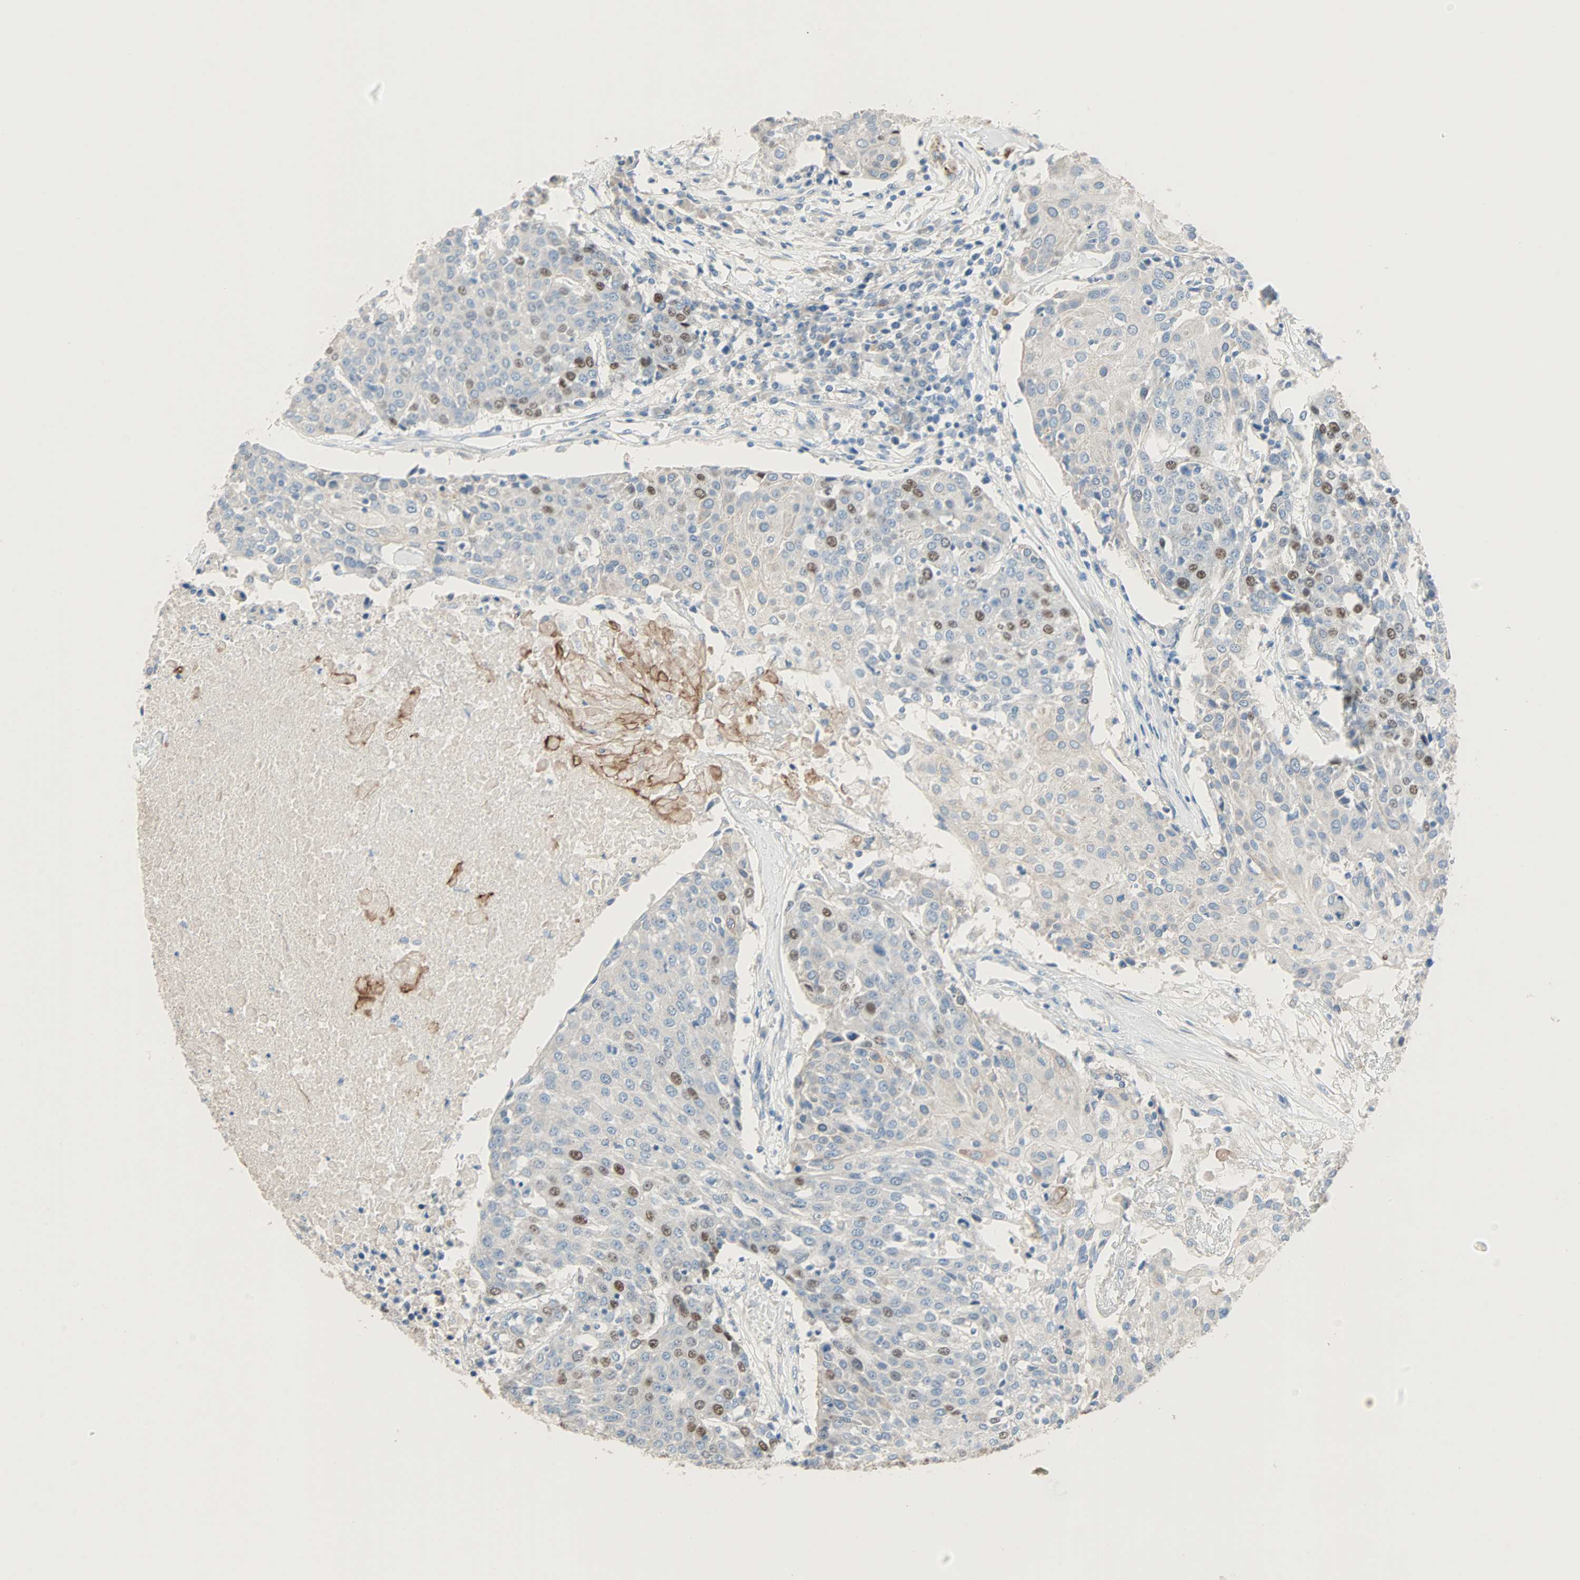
{"staining": {"intensity": "moderate", "quantity": "<25%", "location": "nuclear"}, "tissue": "urothelial cancer", "cell_type": "Tumor cells", "image_type": "cancer", "snomed": [{"axis": "morphology", "description": "Urothelial carcinoma, High grade"}, {"axis": "topography", "description": "Urinary bladder"}], "caption": "Moderate nuclear expression for a protein is seen in about <25% of tumor cells of urothelial cancer using immunohistochemistry.", "gene": "ACVRL1", "patient": {"sex": "female", "age": 85}}